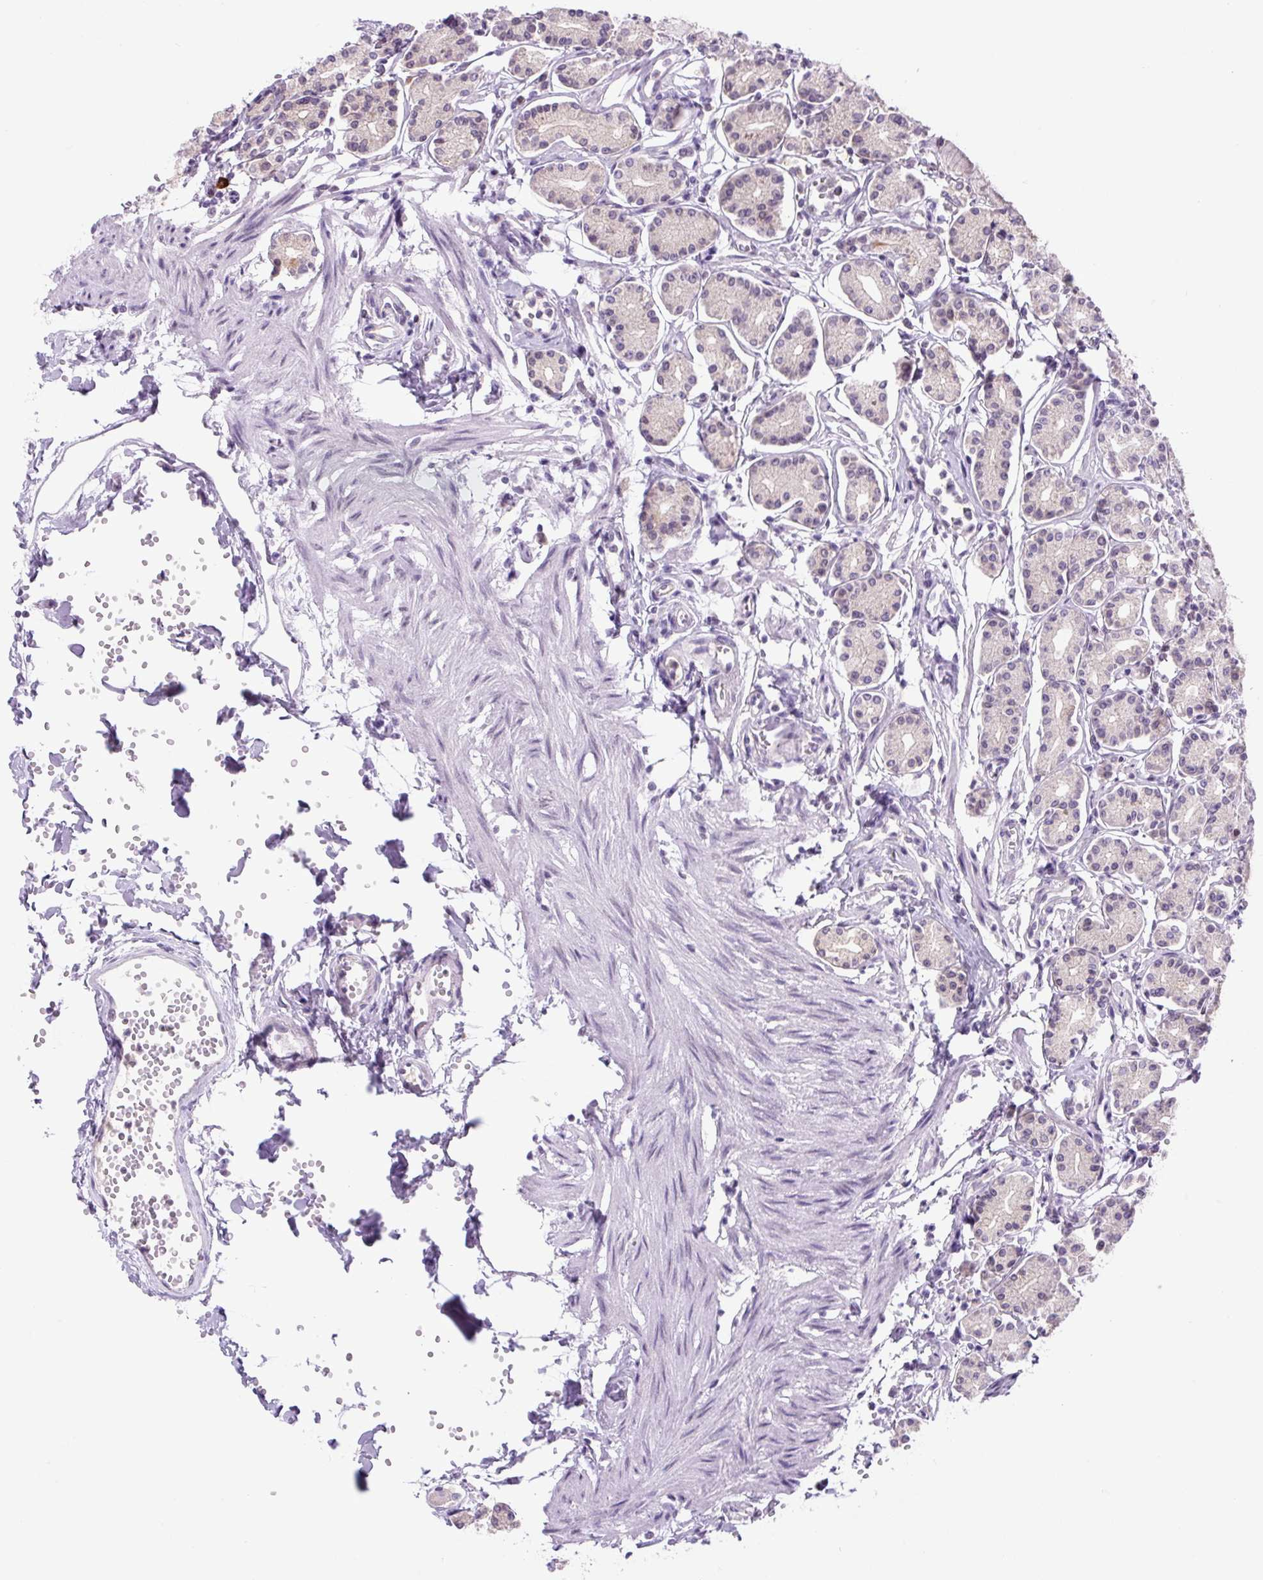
{"staining": {"intensity": "moderate", "quantity": "<25%", "location": "nuclear"}, "tissue": "stomach", "cell_type": "Glandular cells", "image_type": "normal", "snomed": [{"axis": "morphology", "description": "Normal tissue, NOS"}, {"axis": "topography", "description": "Stomach"}], "caption": "Immunohistochemical staining of unremarkable human stomach shows moderate nuclear protein staining in about <25% of glandular cells.", "gene": "RYBP", "patient": {"sex": "female", "age": 62}}